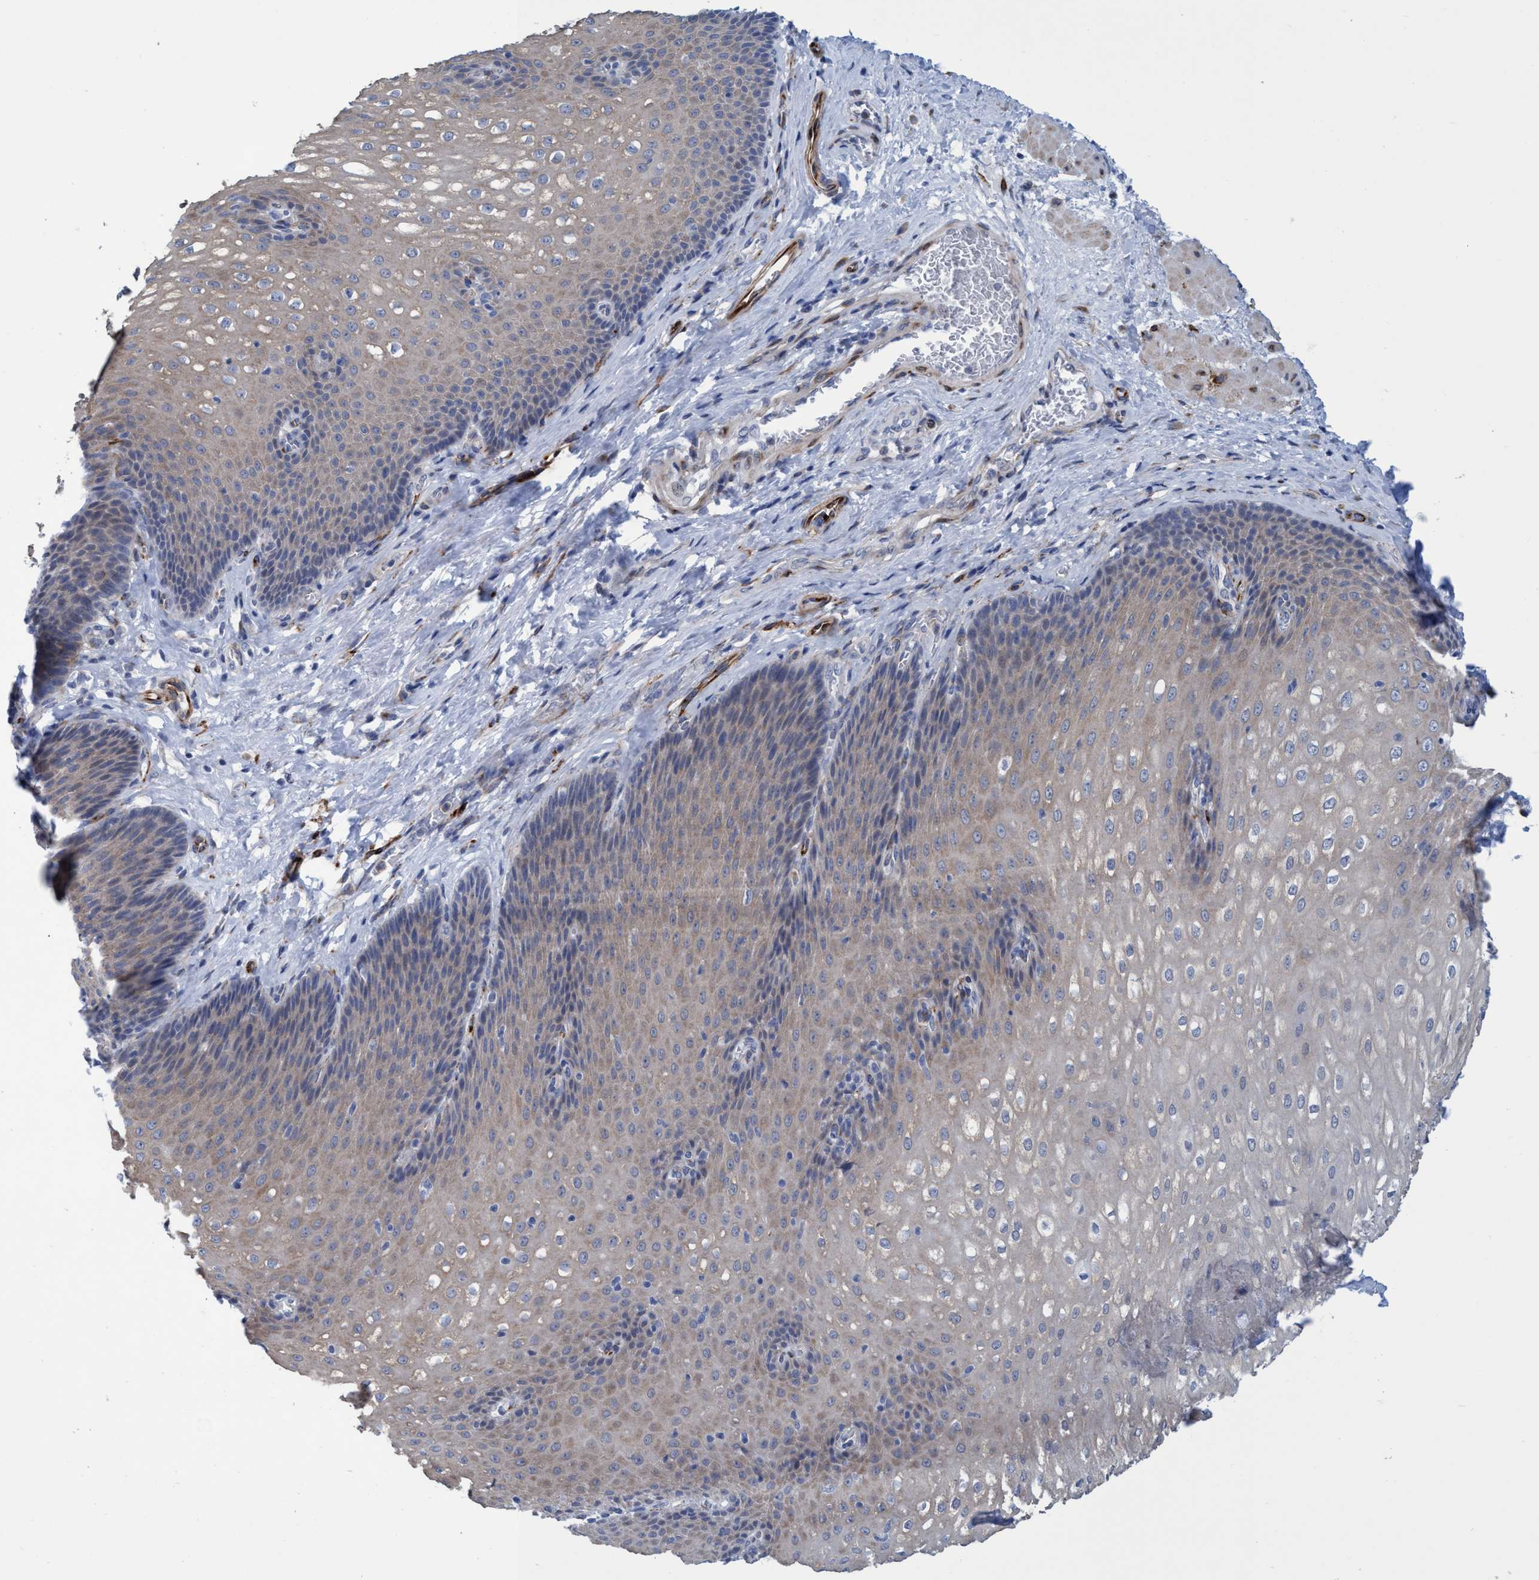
{"staining": {"intensity": "weak", "quantity": "25%-75%", "location": "cytoplasmic/membranous"}, "tissue": "esophagus", "cell_type": "Squamous epithelial cells", "image_type": "normal", "snomed": [{"axis": "morphology", "description": "Normal tissue, NOS"}, {"axis": "topography", "description": "Esophagus"}], "caption": "Immunohistochemistry (IHC) histopathology image of unremarkable human esophagus stained for a protein (brown), which shows low levels of weak cytoplasmic/membranous staining in about 25%-75% of squamous epithelial cells.", "gene": "SLC43A2", "patient": {"sex": "male", "age": 48}}